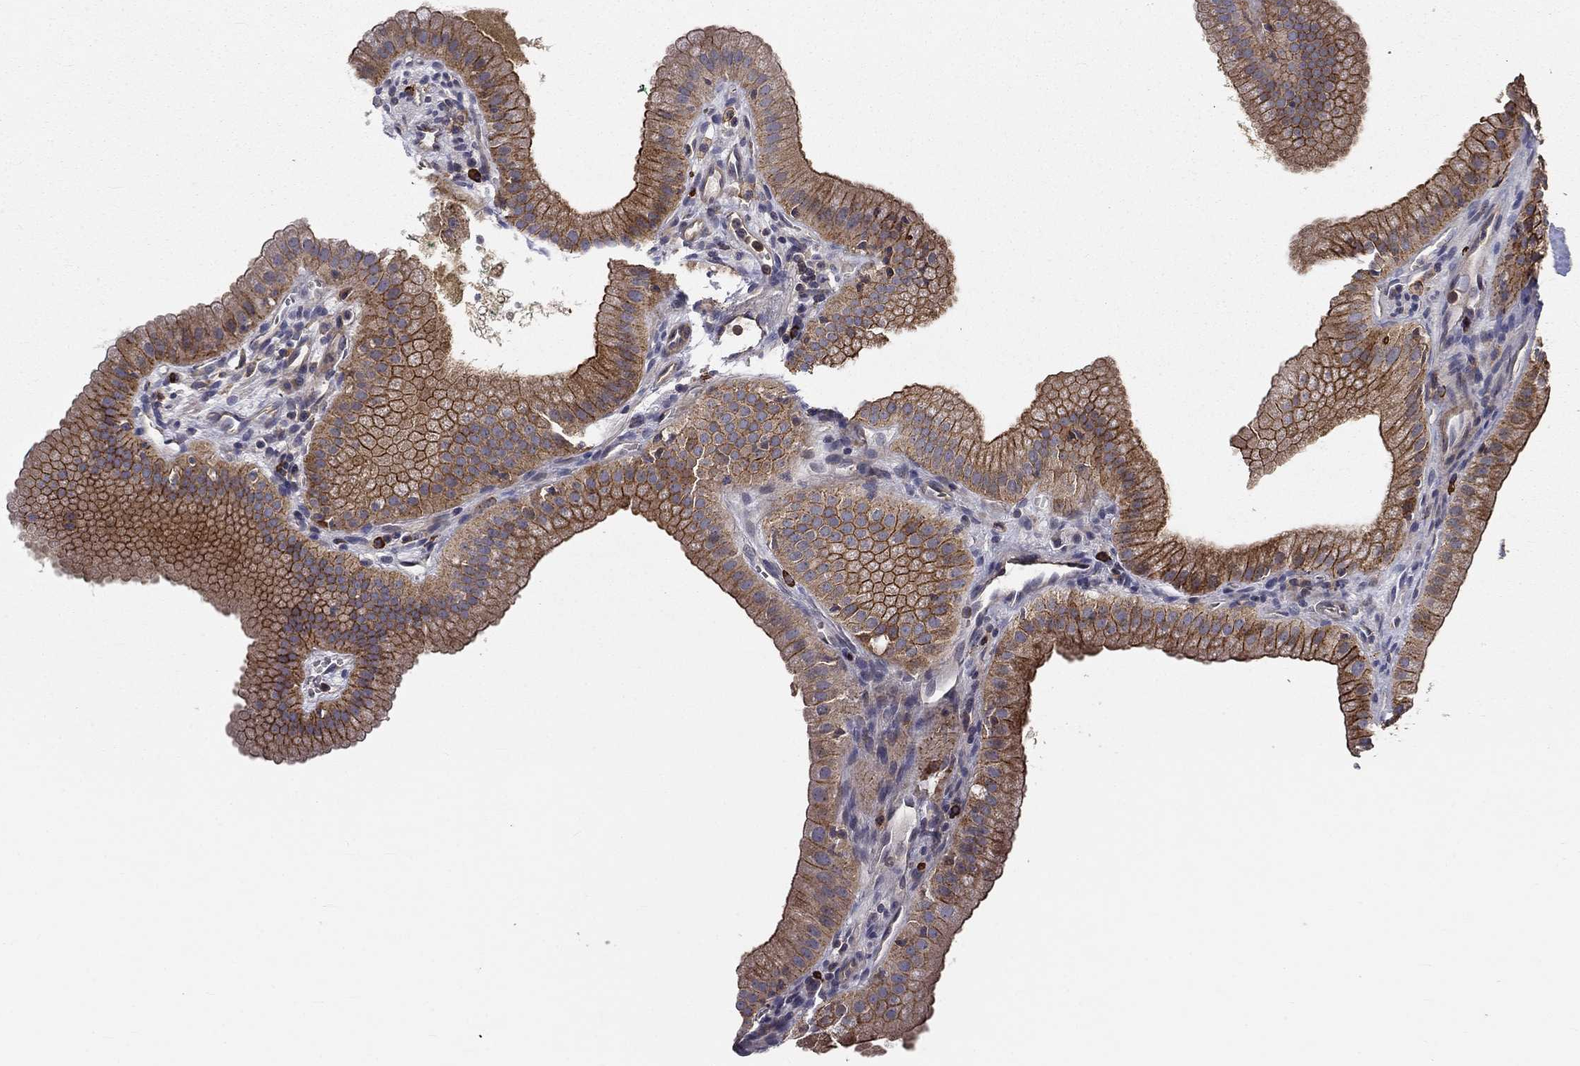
{"staining": {"intensity": "strong", "quantity": ">75%", "location": "cytoplasmic/membranous"}, "tissue": "gallbladder", "cell_type": "Glandular cells", "image_type": "normal", "snomed": [{"axis": "morphology", "description": "Normal tissue, NOS"}, {"axis": "topography", "description": "Gallbladder"}], "caption": "Immunohistochemical staining of unremarkable human gallbladder displays strong cytoplasmic/membranous protein positivity in about >75% of glandular cells.", "gene": "ALDH4A1", "patient": {"sex": "male", "age": 67}}